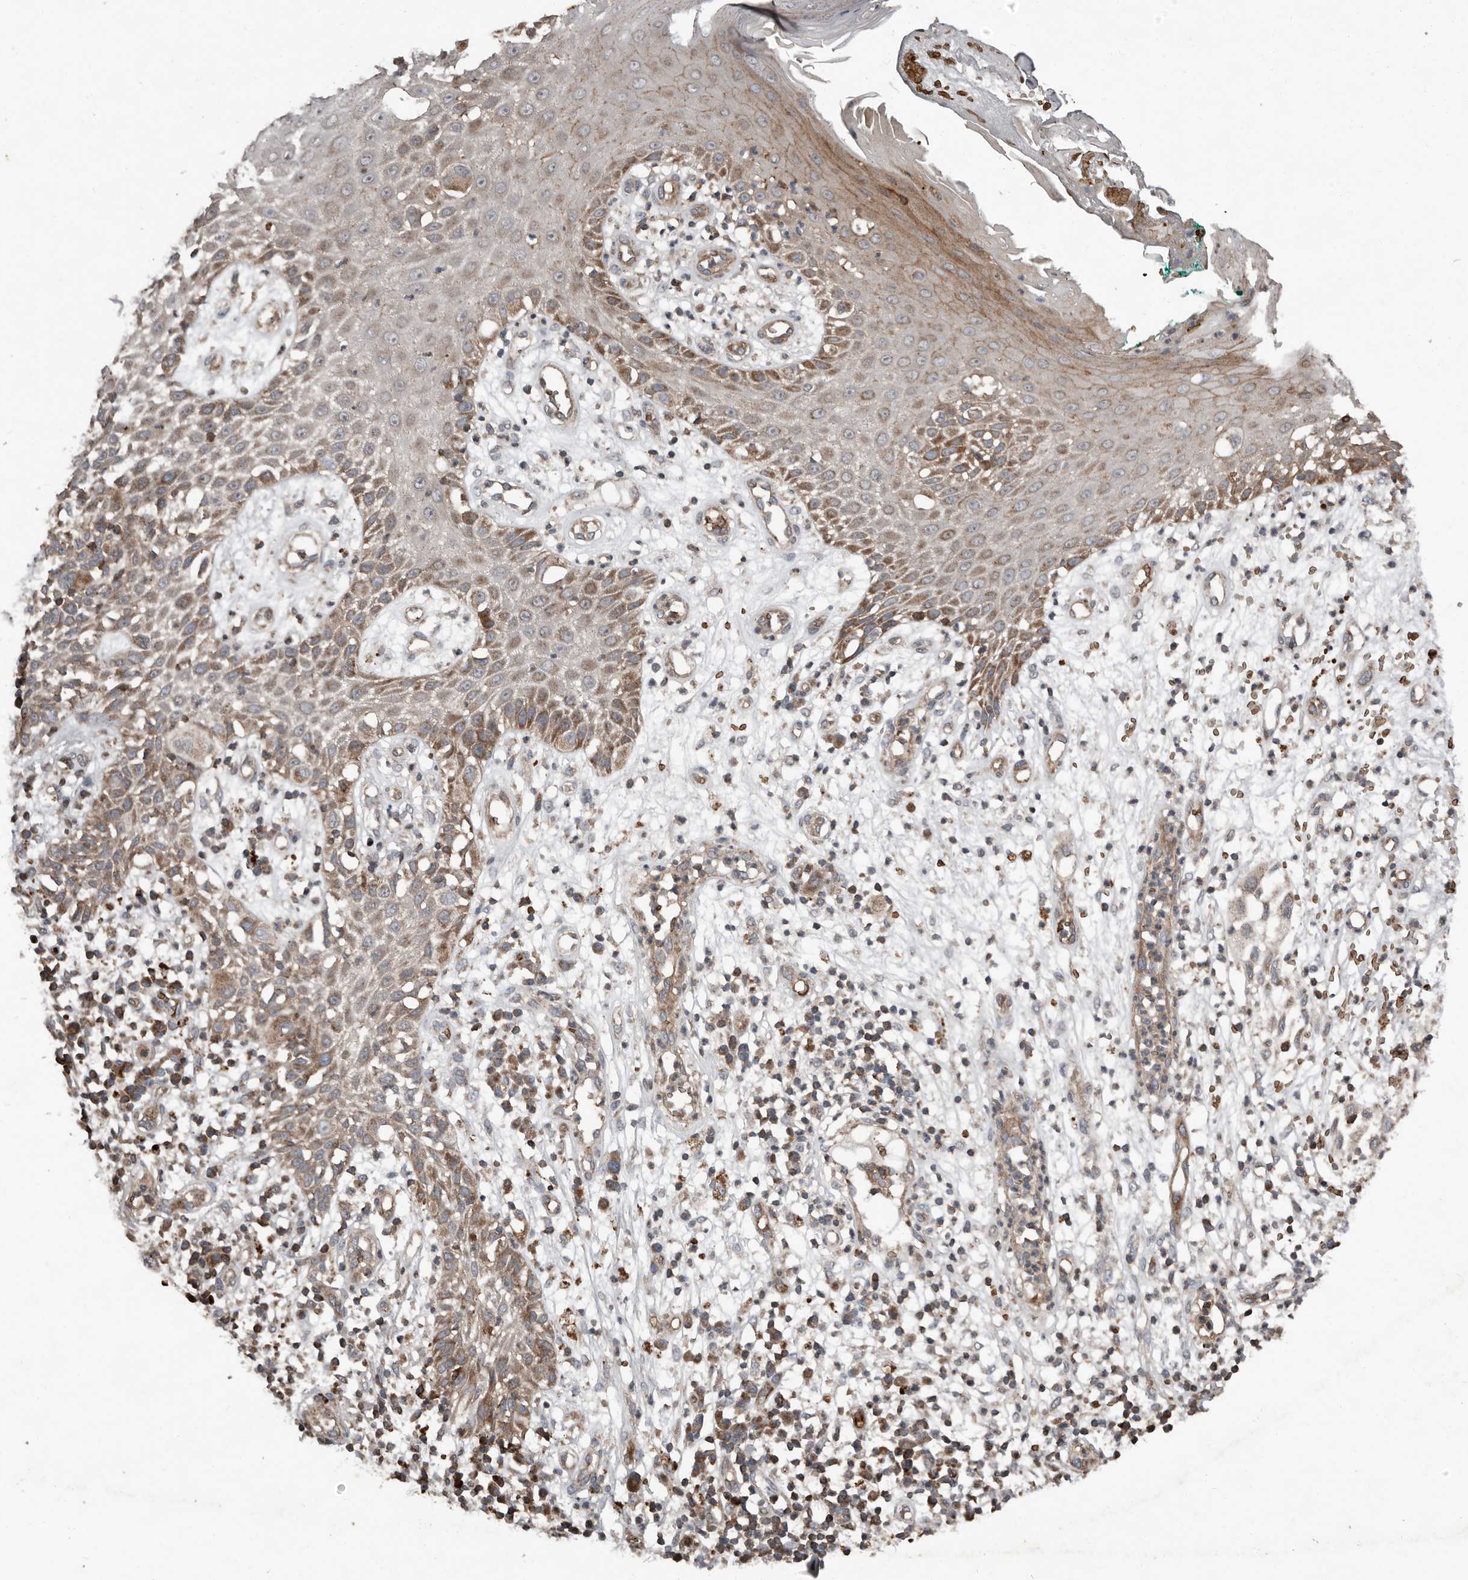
{"staining": {"intensity": "moderate", "quantity": ">75%", "location": "cytoplasmic/membranous"}, "tissue": "melanoma", "cell_type": "Tumor cells", "image_type": "cancer", "snomed": [{"axis": "morphology", "description": "Malignant melanoma, NOS"}, {"axis": "topography", "description": "Skin"}], "caption": "Malignant melanoma stained with IHC demonstrates moderate cytoplasmic/membranous positivity in about >75% of tumor cells. The staining is performed using DAB (3,3'-diaminobenzidine) brown chromogen to label protein expression. The nuclei are counter-stained blue using hematoxylin.", "gene": "FBXO31", "patient": {"sex": "female", "age": 81}}